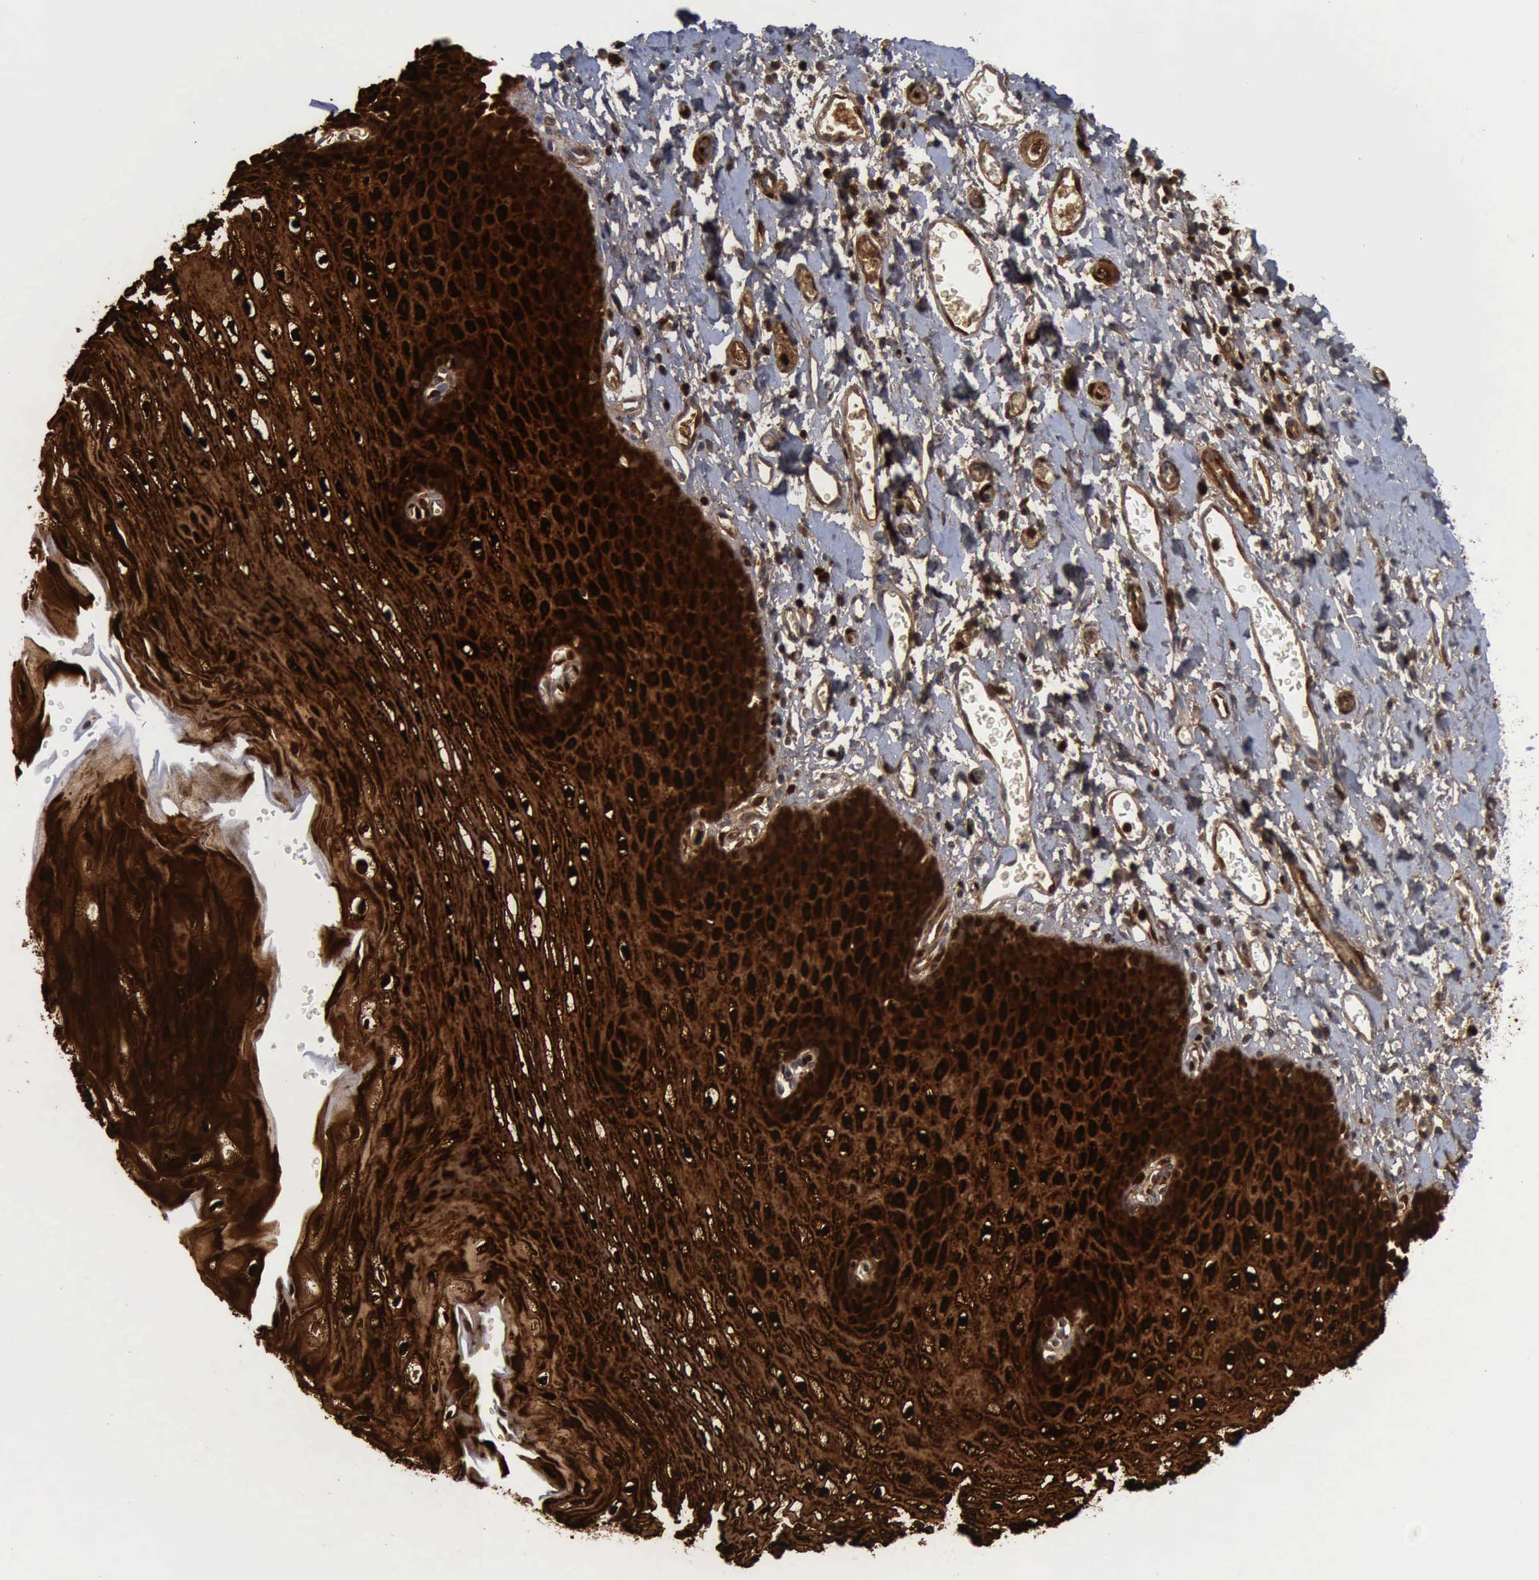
{"staining": {"intensity": "strong", "quantity": ">75%", "location": "cytoplasmic/membranous,nuclear"}, "tissue": "esophagus", "cell_type": "Squamous epithelial cells", "image_type": "normal", "snomed": [{"axis": "morphology", "description": "Normal tissue, NOS"}, {"axis": "topography", "description": "Esophagus"}], "caption": "Immunohistochemistry photomicrograph of benign human esophagus stained for a protein (brown), which displays high levels of strong cytoplasmic/membranous,nuclear positivity in approximately >75% of squamous epithelial cells.", "gene": "CSTA", "patient": {"sex": "male", "age": 70}}